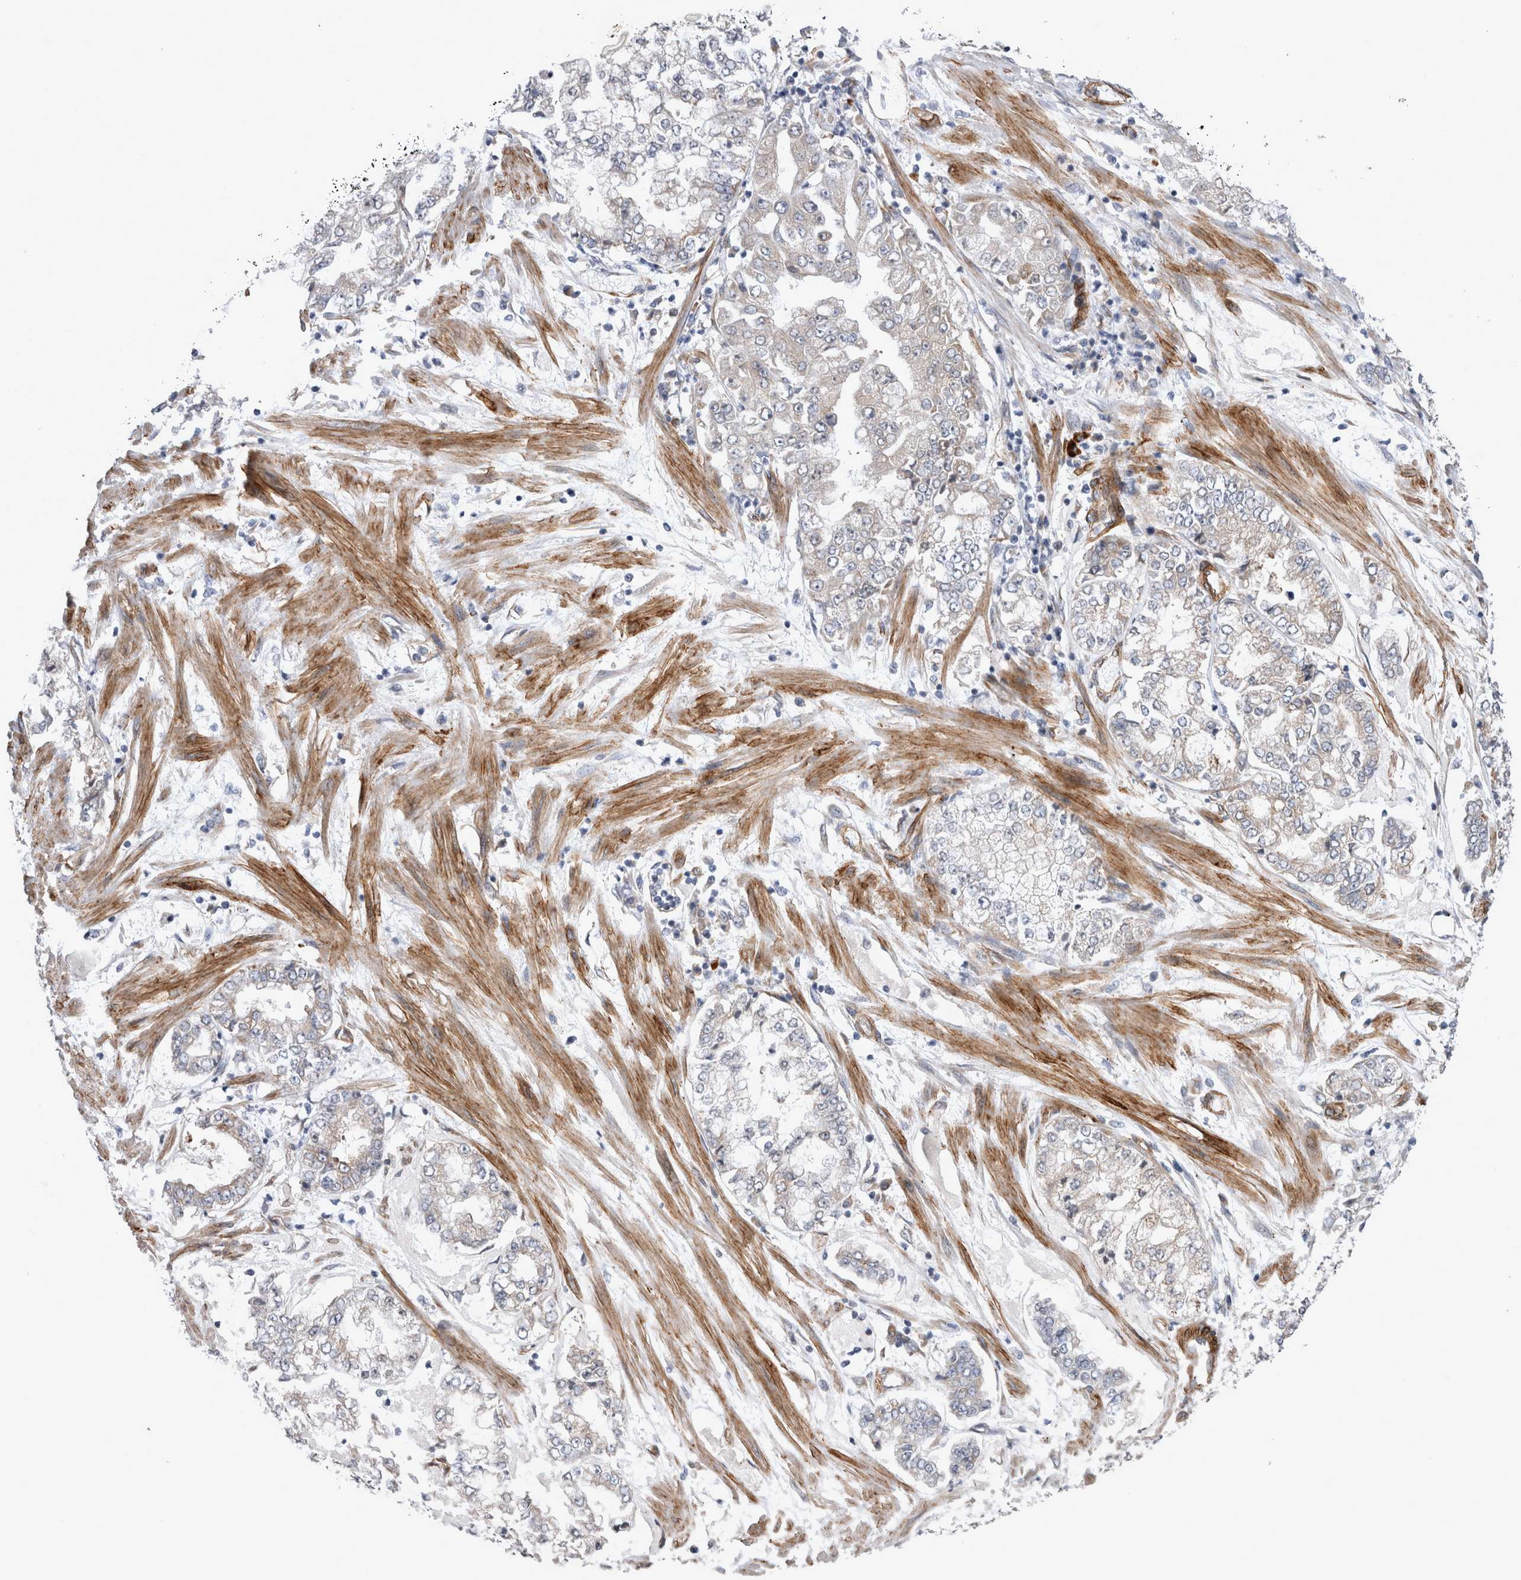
{"staining": {"intensity": "weak", "quantity": "<25%", "location": "cytoplasmic/membranous"}, "tissue": "stomach cancer", "cell_type": "Tumor cells", "image_type": "cancer", "snomed": [{"axis": "morphology", "description": "Adenocarcinoma, NOS"}, {"axis": "topography", "description": "Stomach"}], "caption": "Tumor cells are negative for brown protein staining in stomach cancer.", "gene": "DDX6", "patient": {"sex": "male", "age": 76}}